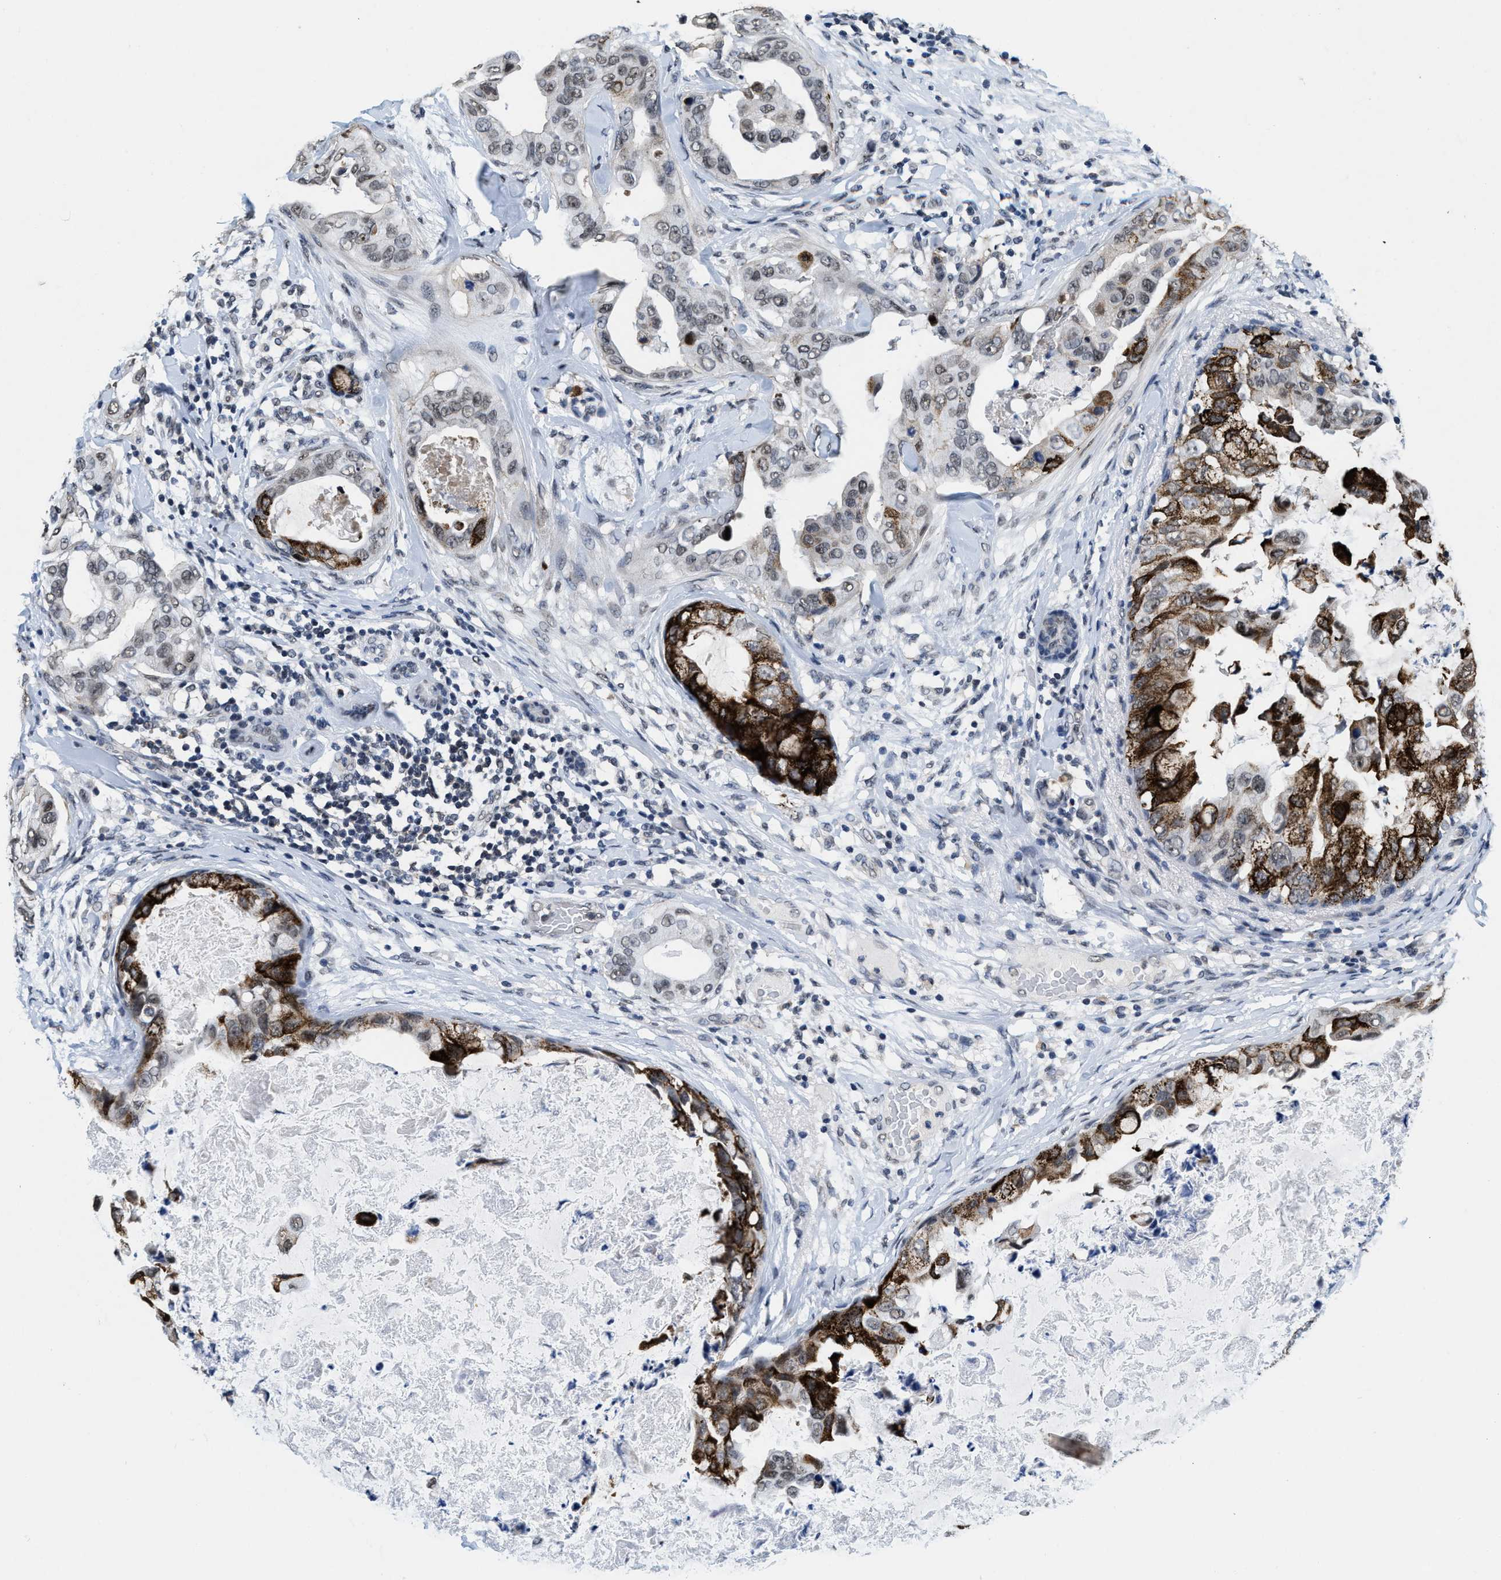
{"staining": {"intensity": "strong", "quantity": "25%-75%", "location": "cytoplasmic/membranous"}, "tissue": "breast cancer", "cell_type": "Tumor cells", "image_type": "cancer", "snomed": [{"axis": "morphology", "description": "Duct carcinoma"}, {"axis": "topography", "description": "Breast"}], "caption": "A high-resolution histopathology image shows IHC staining of infiltrating ductal carcinoma (breast), which displays strong cytoplasmic/membranous expression in about 25%-75% of tumor cells. (brown staining indicates protein expression, while blue staining denotes nuclei).", "gene": "SUPT16H", "patient": {"sex": "female", "age": 40}}